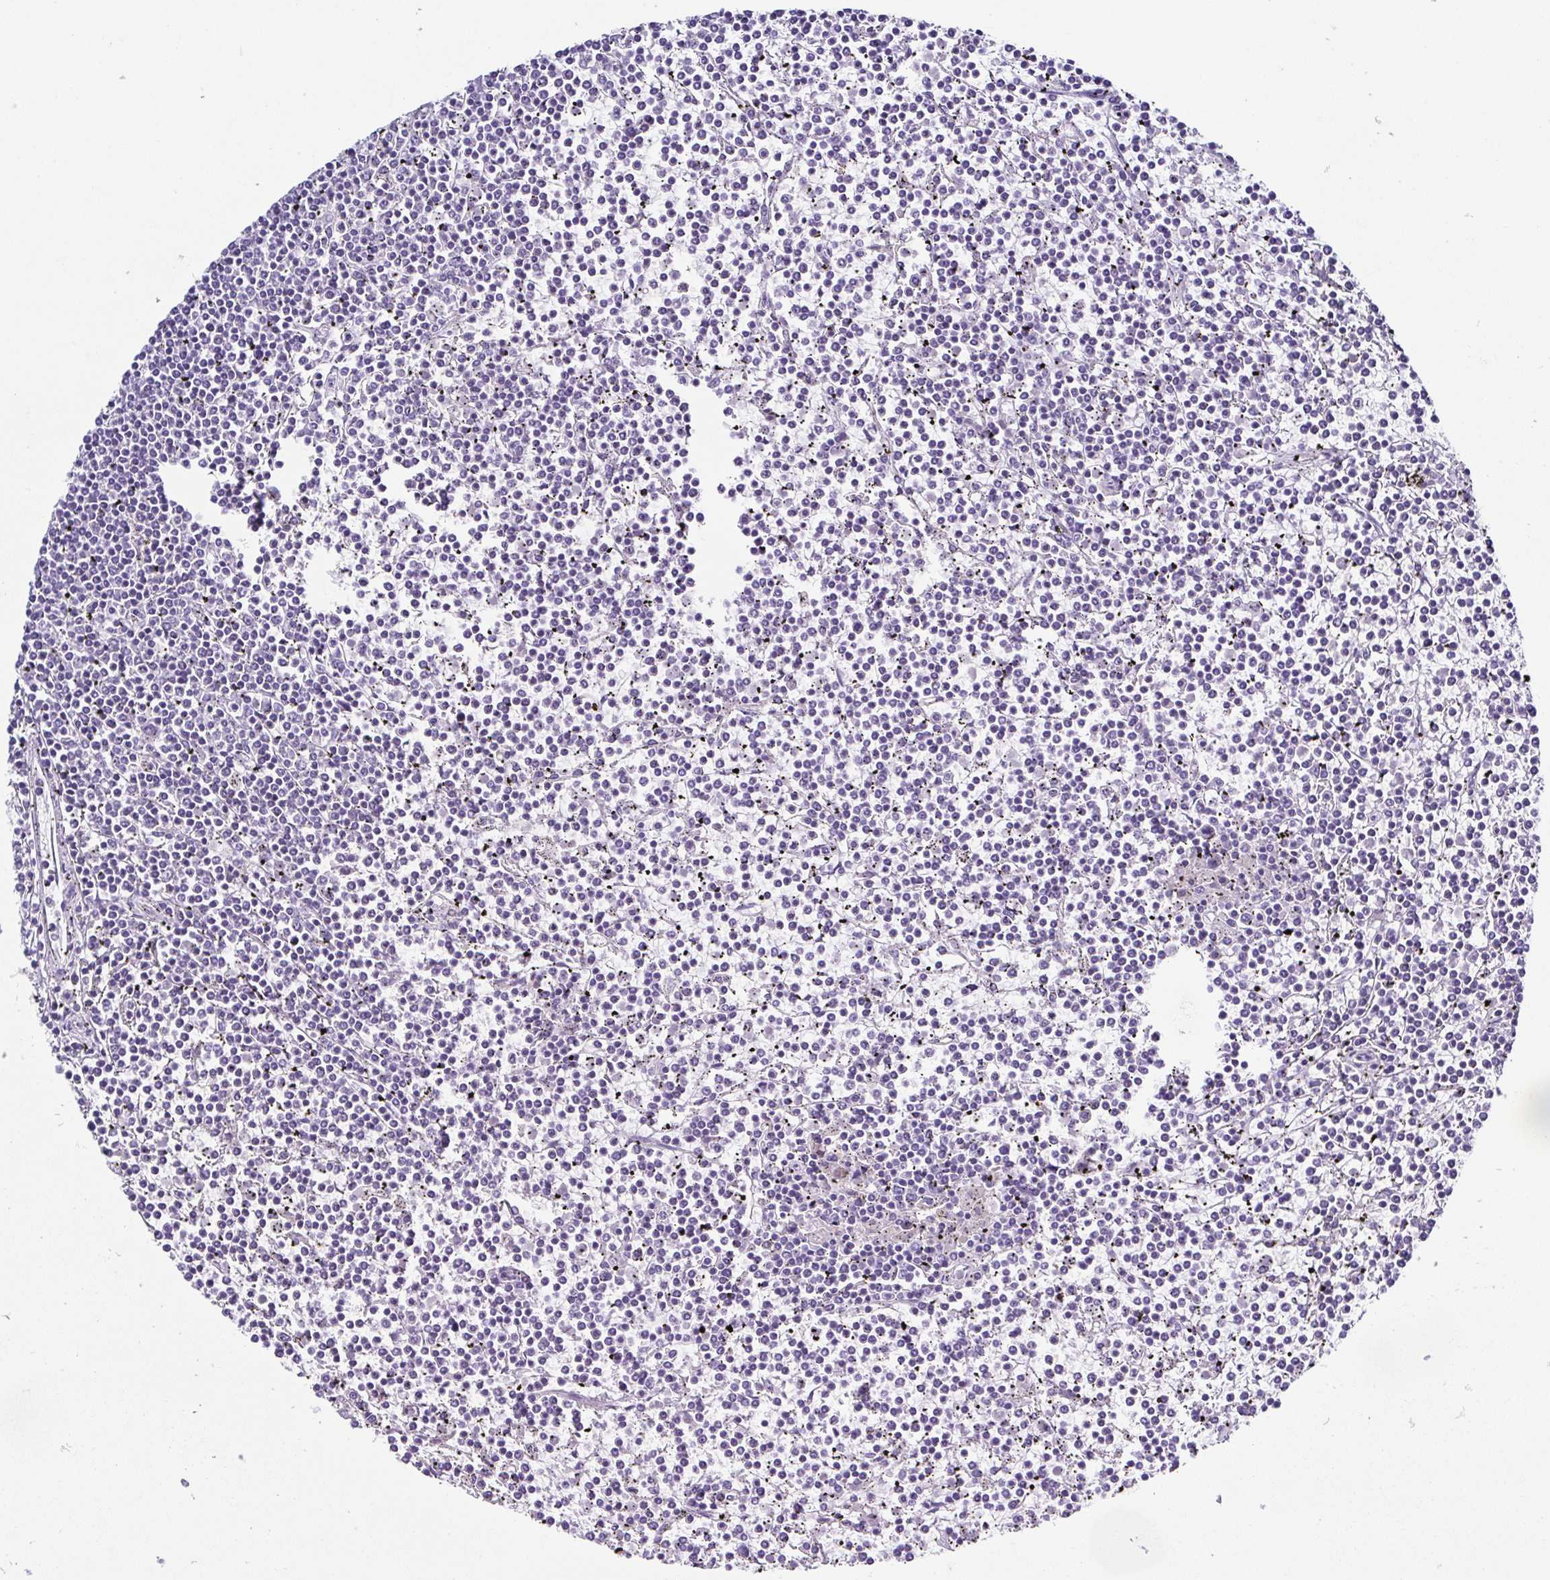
{"staining": {"intensity": "negative", "quantity": "none", "location": "none"}, "tissue": "lymphoma", "cell_type": "Tumor cells", "image_type": "cancer", "snomed": [{"axis": "morphology", "description": "Malignant lymphoma, non-Hodgkin's type, Low grade"}, {"axis": "topography", "description": "Spleen"}], "caption": "The photomicrograph reveals no significant staining in tumor cells of low-grade malignant lymphoma, non-Hodgkin's type.", "gene": "RDH11", "patient": {"sex": "female", "age": 19}}